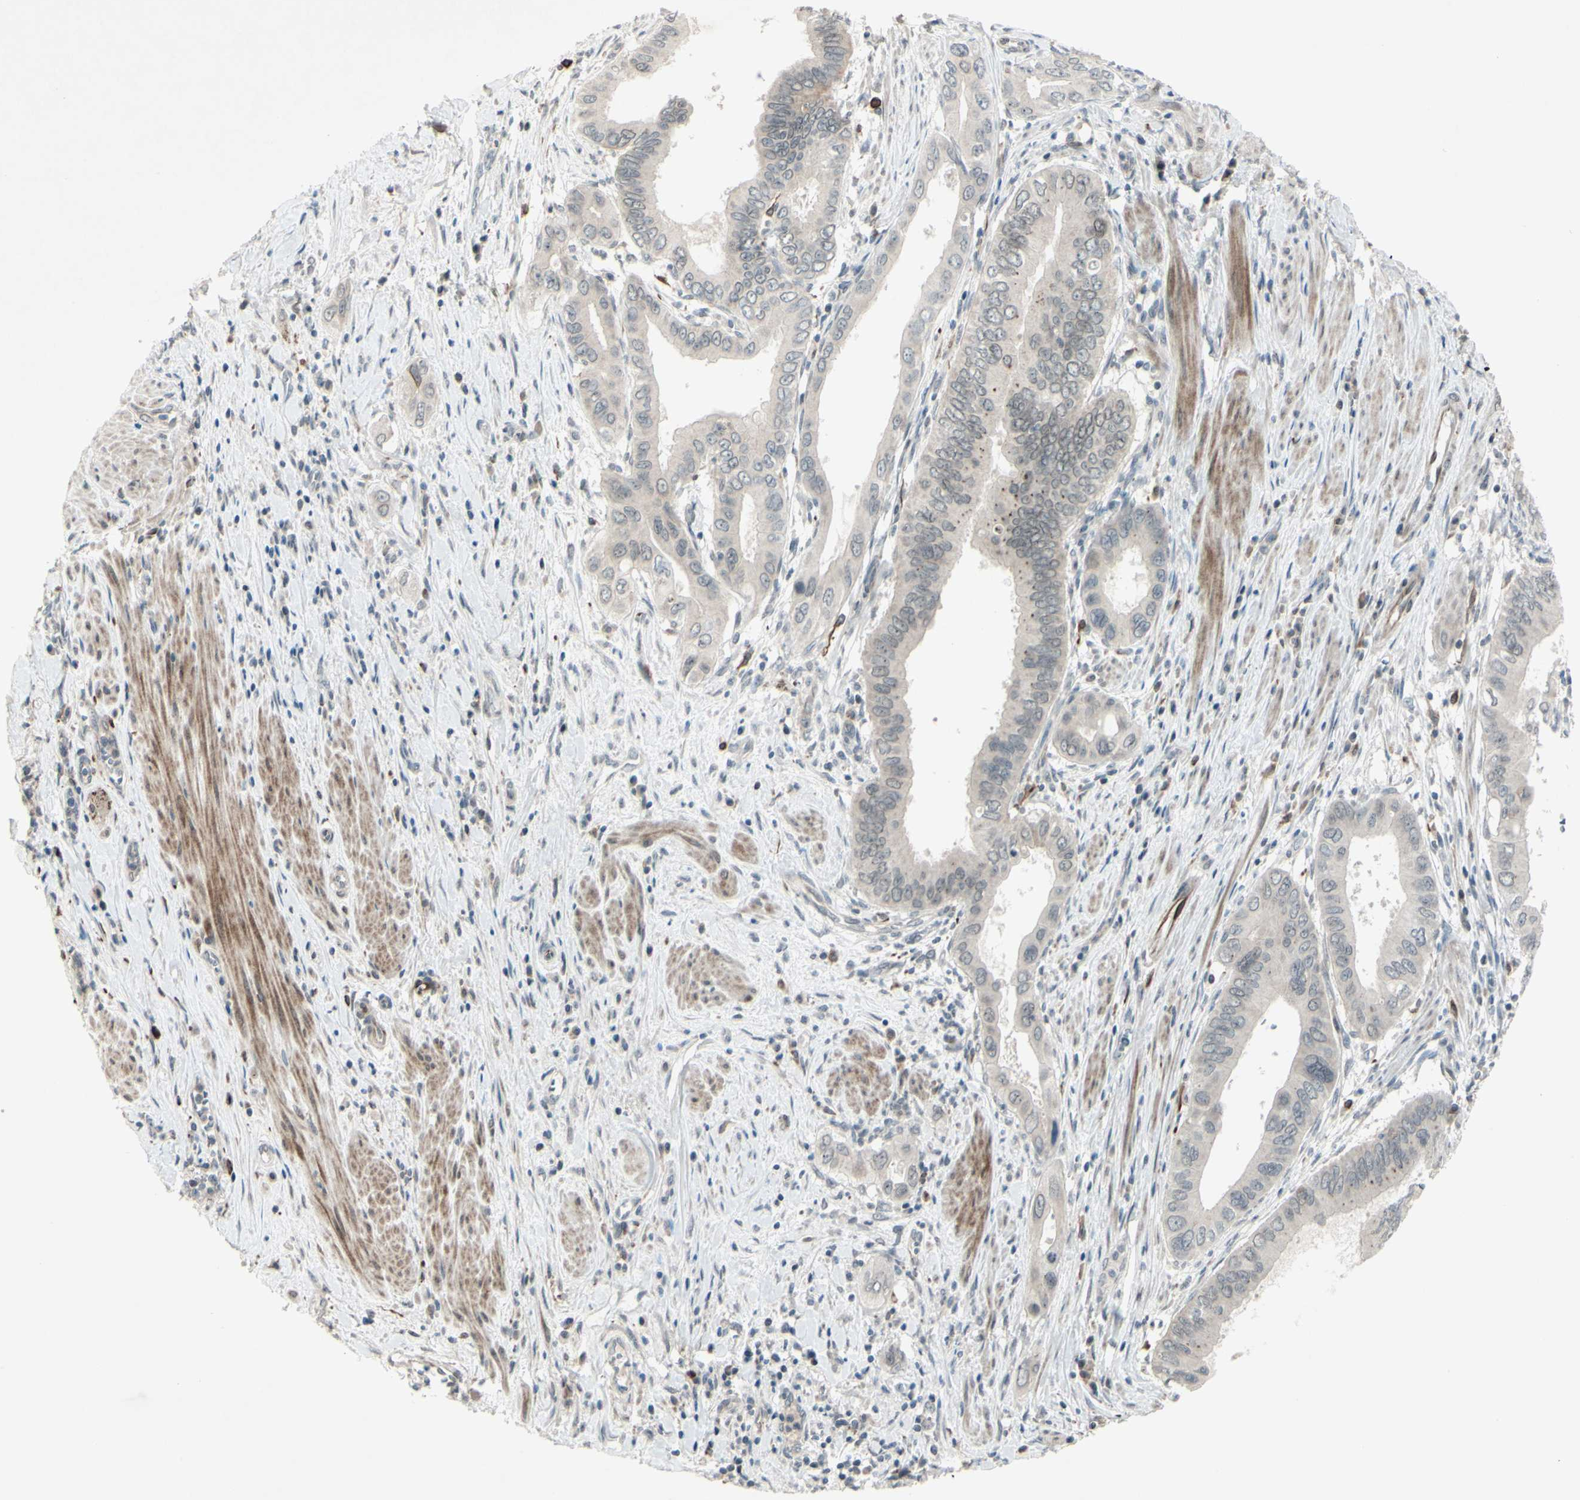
{"staining": {"intensity": "negative", "quantity": "none", "location": "none"}, "tissue": "pancreatic cancer", "cell_type": "Tumor cells", "image_type": "cancer", "snomed": [{"axis": "morphology", "description": "Normal tissue, NOS"}, {"axis": "topography", "description": "Lymph node"}], "caption": "The image displays no significant expression in tumor cells of pancreatic cancer.", "gene": "FGFR2", "patient": {"sex": "male", "age": 50}}